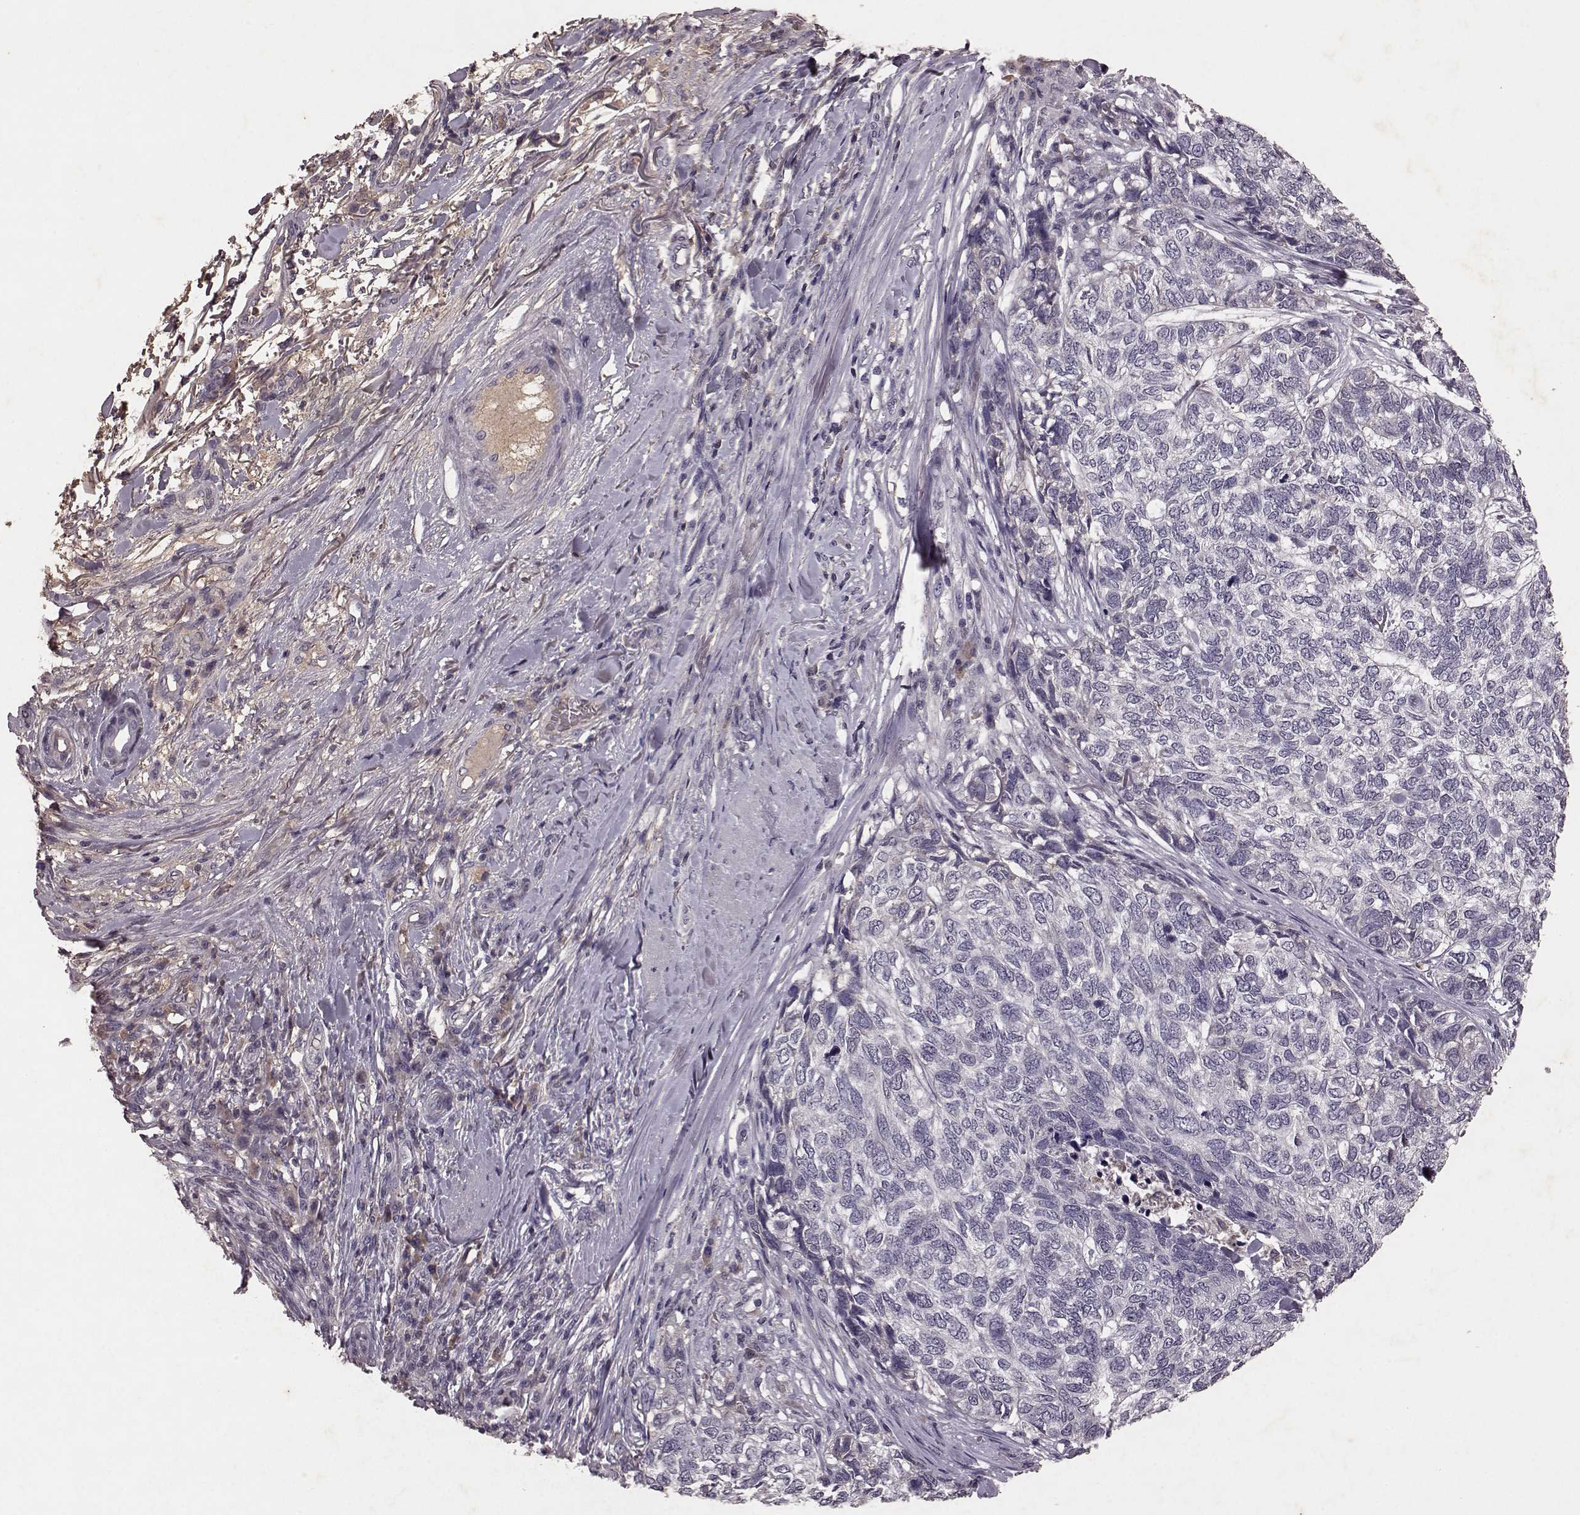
{"staining": {"intensity": "negative", "quantity": "none", "location": "none"}, "tissue": "skin cancer", "cell_type": "Tumor cells", "image_type": "cancer", "snomed": [{"axis": "morphology", "description": "Basal cell carcinoma"}, {"axis": "topography", "description": "Skin"}], "caption": "The immunohistochemistry (IHC) photomicrograph has no significant expression in tumor cells of skin basal cell carcinoma tissue.", "gene": "FRRS1L", "patient": {"sex": "female", "age": 65}}